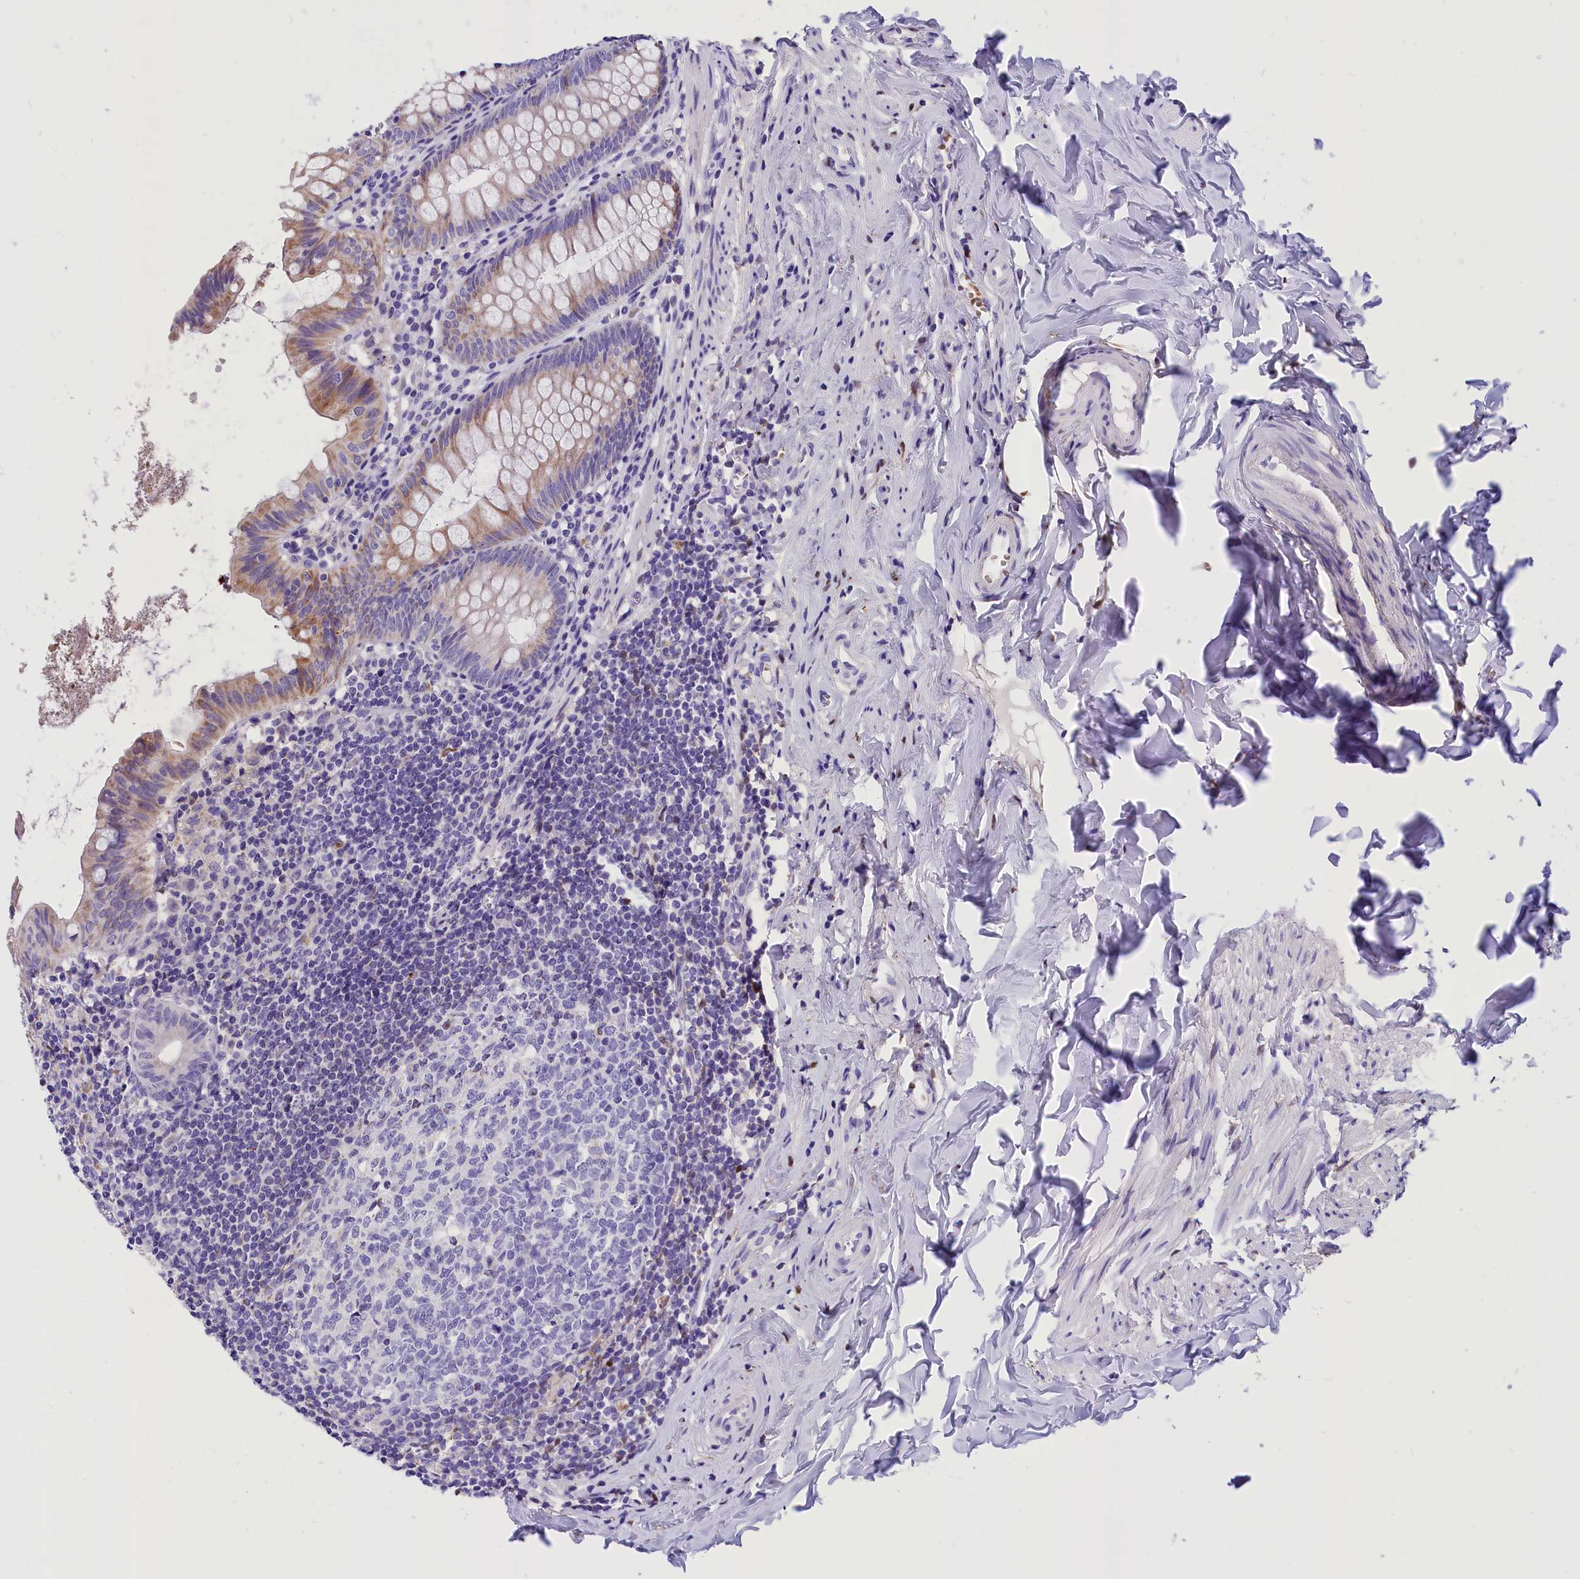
{"staining": {"intensity": "moderate", "quantity": "<25%", "location": "cytoplasmic/membranous"}, "tissue": "appendix", "cell_type": "Glandular cells", "image_type": "normal", "snomed": [{"axis": "morphology", "description": "Normal tissue, NOS"}, {"axis": "topography", "description": "Appendix"}], "caption": "About <25% of glandular cells in benign appendix demonstrate moderate cytoplasmic/membranous protein positivity as visualized by brown immunohistochemical staining.", "gene": "ABAT", "patient": {"sex": "female", "age": 51}}